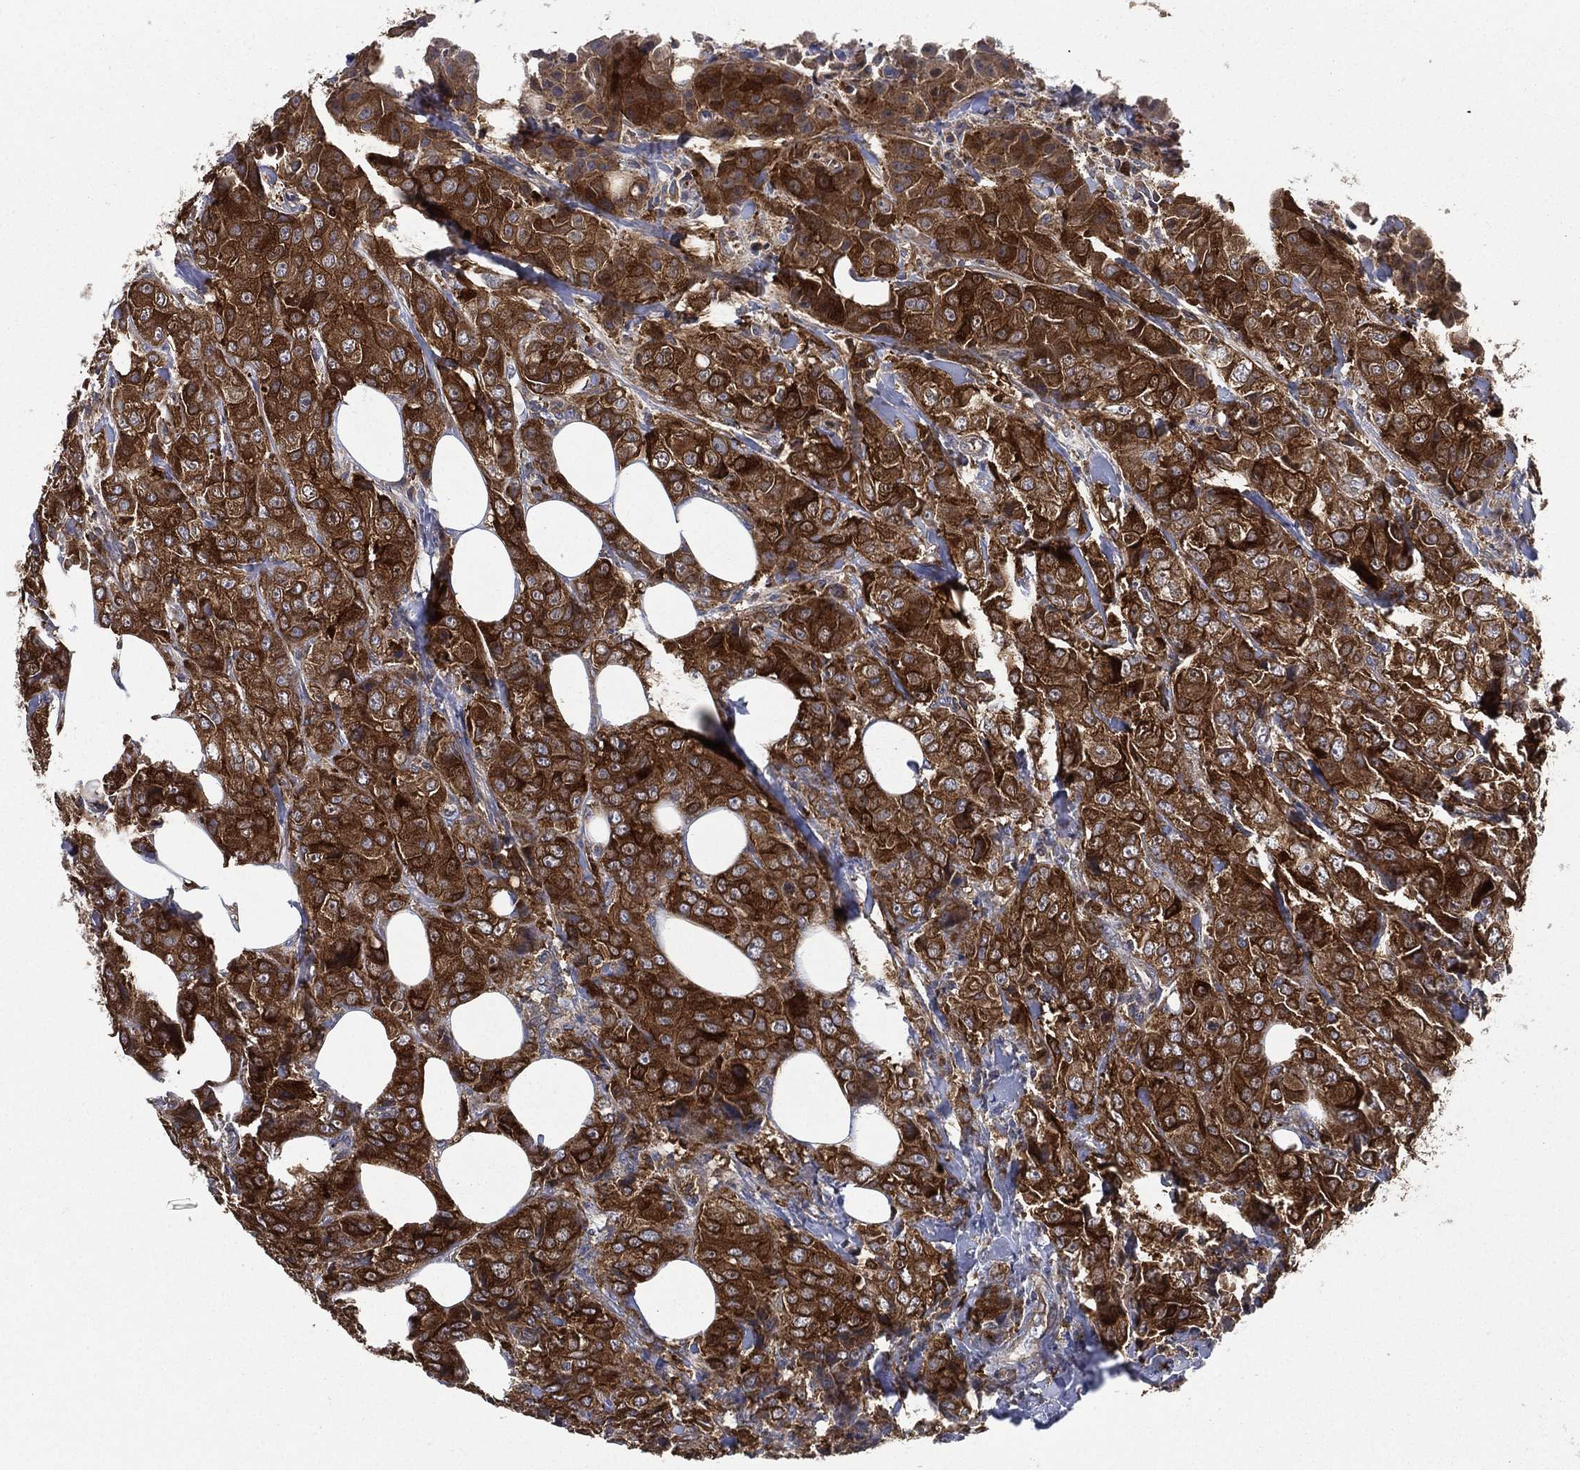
{"staining": {"intensity": "strong", "quantity": "25%-75%", "location": "cytoplasmic/membranous"}, "tissue": "breast cancer", "cell_type": "Tumor cells", "image_type": "cancer", "snomed": [{"axis": "morphology", "description": "Duct carcinoma"}, {"axis": "topography", "description": "Breast"}], "caption": "Human breast infiltrating ductal carcinoma stained for a protein (brown) demonstrates strong cytoplasmic/membranous positive expression in approximately 25%-75% of tumor cells.", "gene": "SMPD3", "patient": {"sex": "female", "age": 43}}